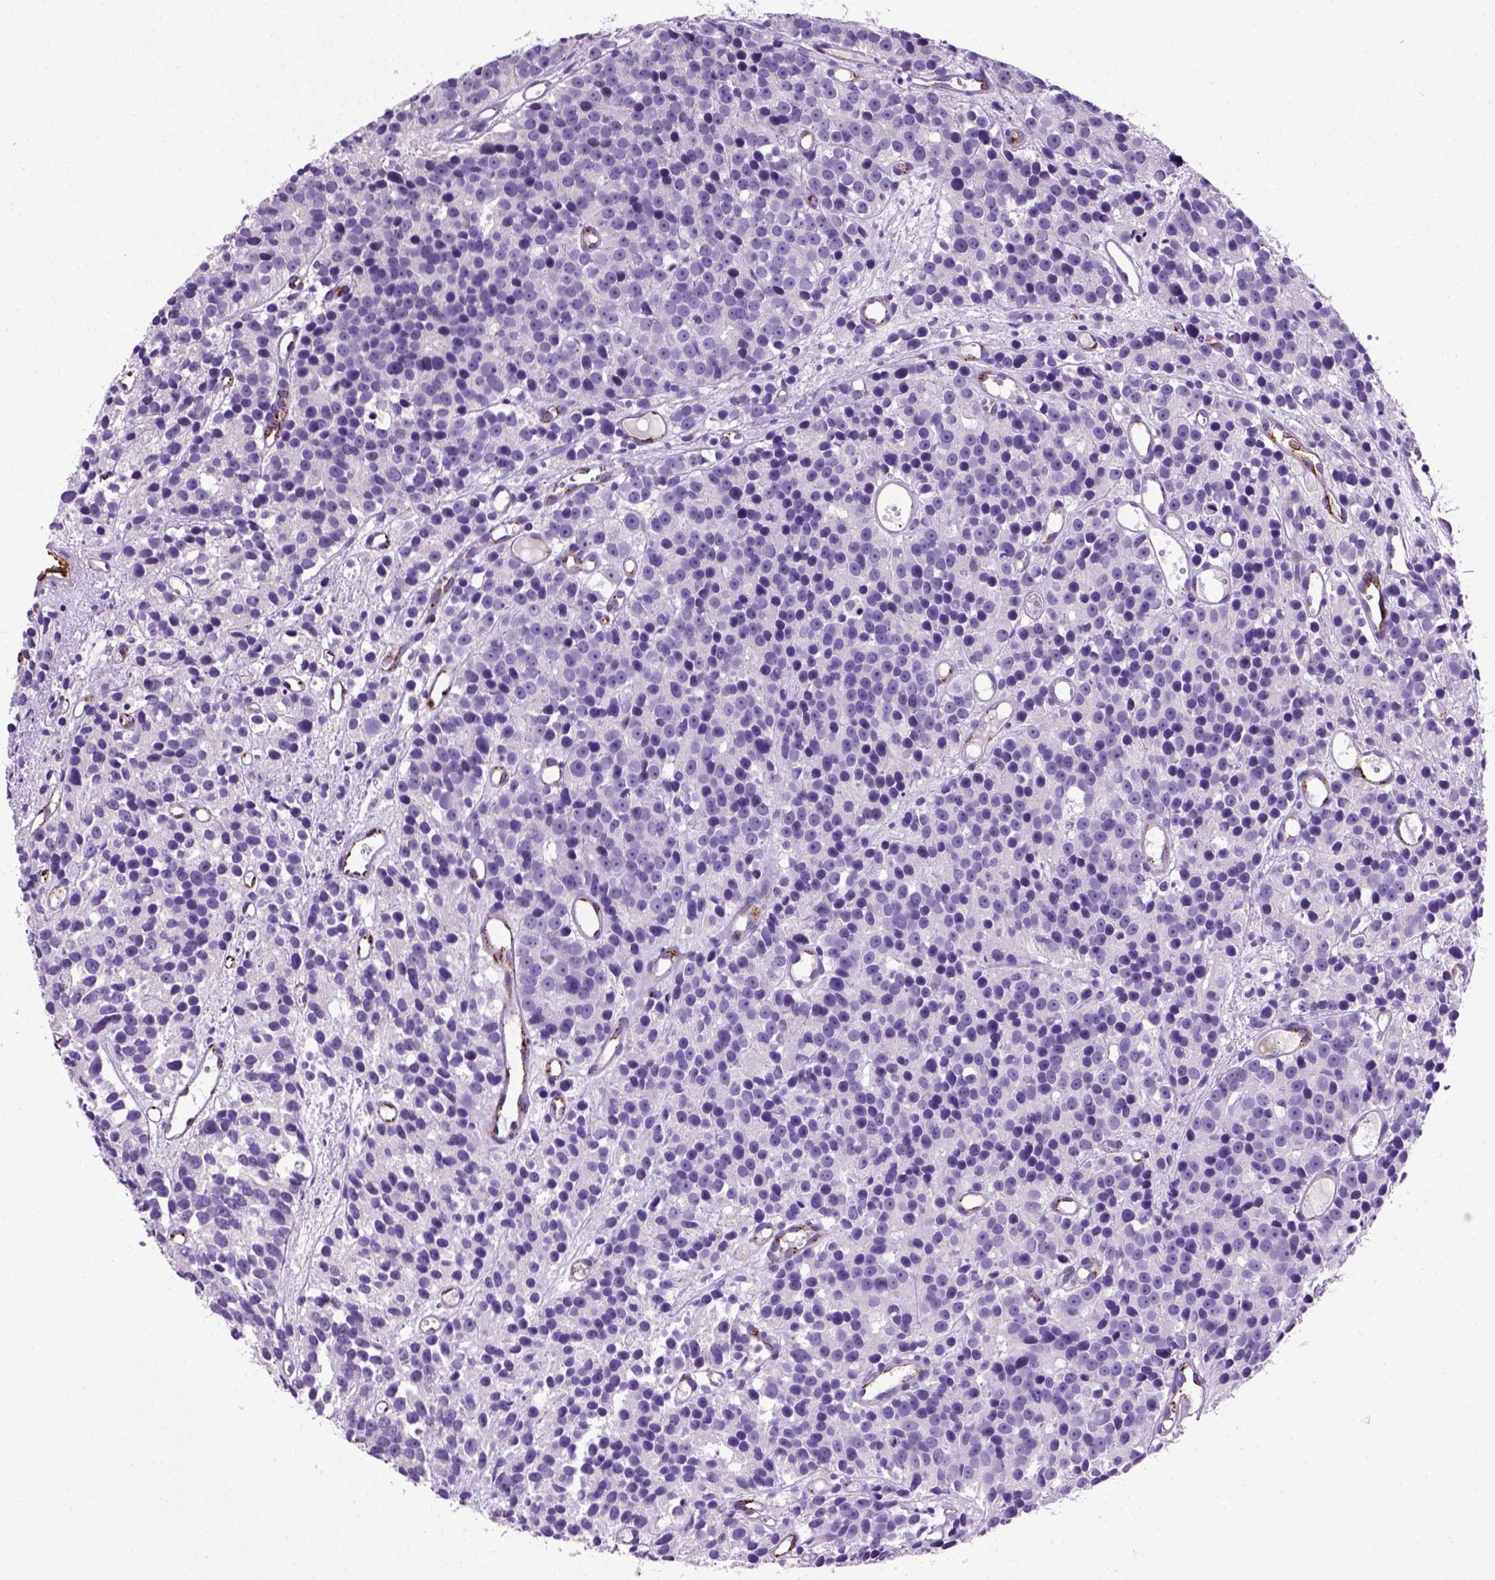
{"staining": {"intensity": "negative", "quantity": "none", "location": "none"}, "tissue": "prostate cancer", "cell_type": "Tumor cells", "image_type": "cancer", "snomed": [{"axis": "morphology", "description": "Adenocarcinoma, High grade"}, {"axis": "topography", "description": "Prostate"}], "caption": "Tumor cells show no significant staining in prostate cancer (adenocarcinoma (high-grade)).", "gene": "VWF", "patient": {"sex": "male", "age": 77}}